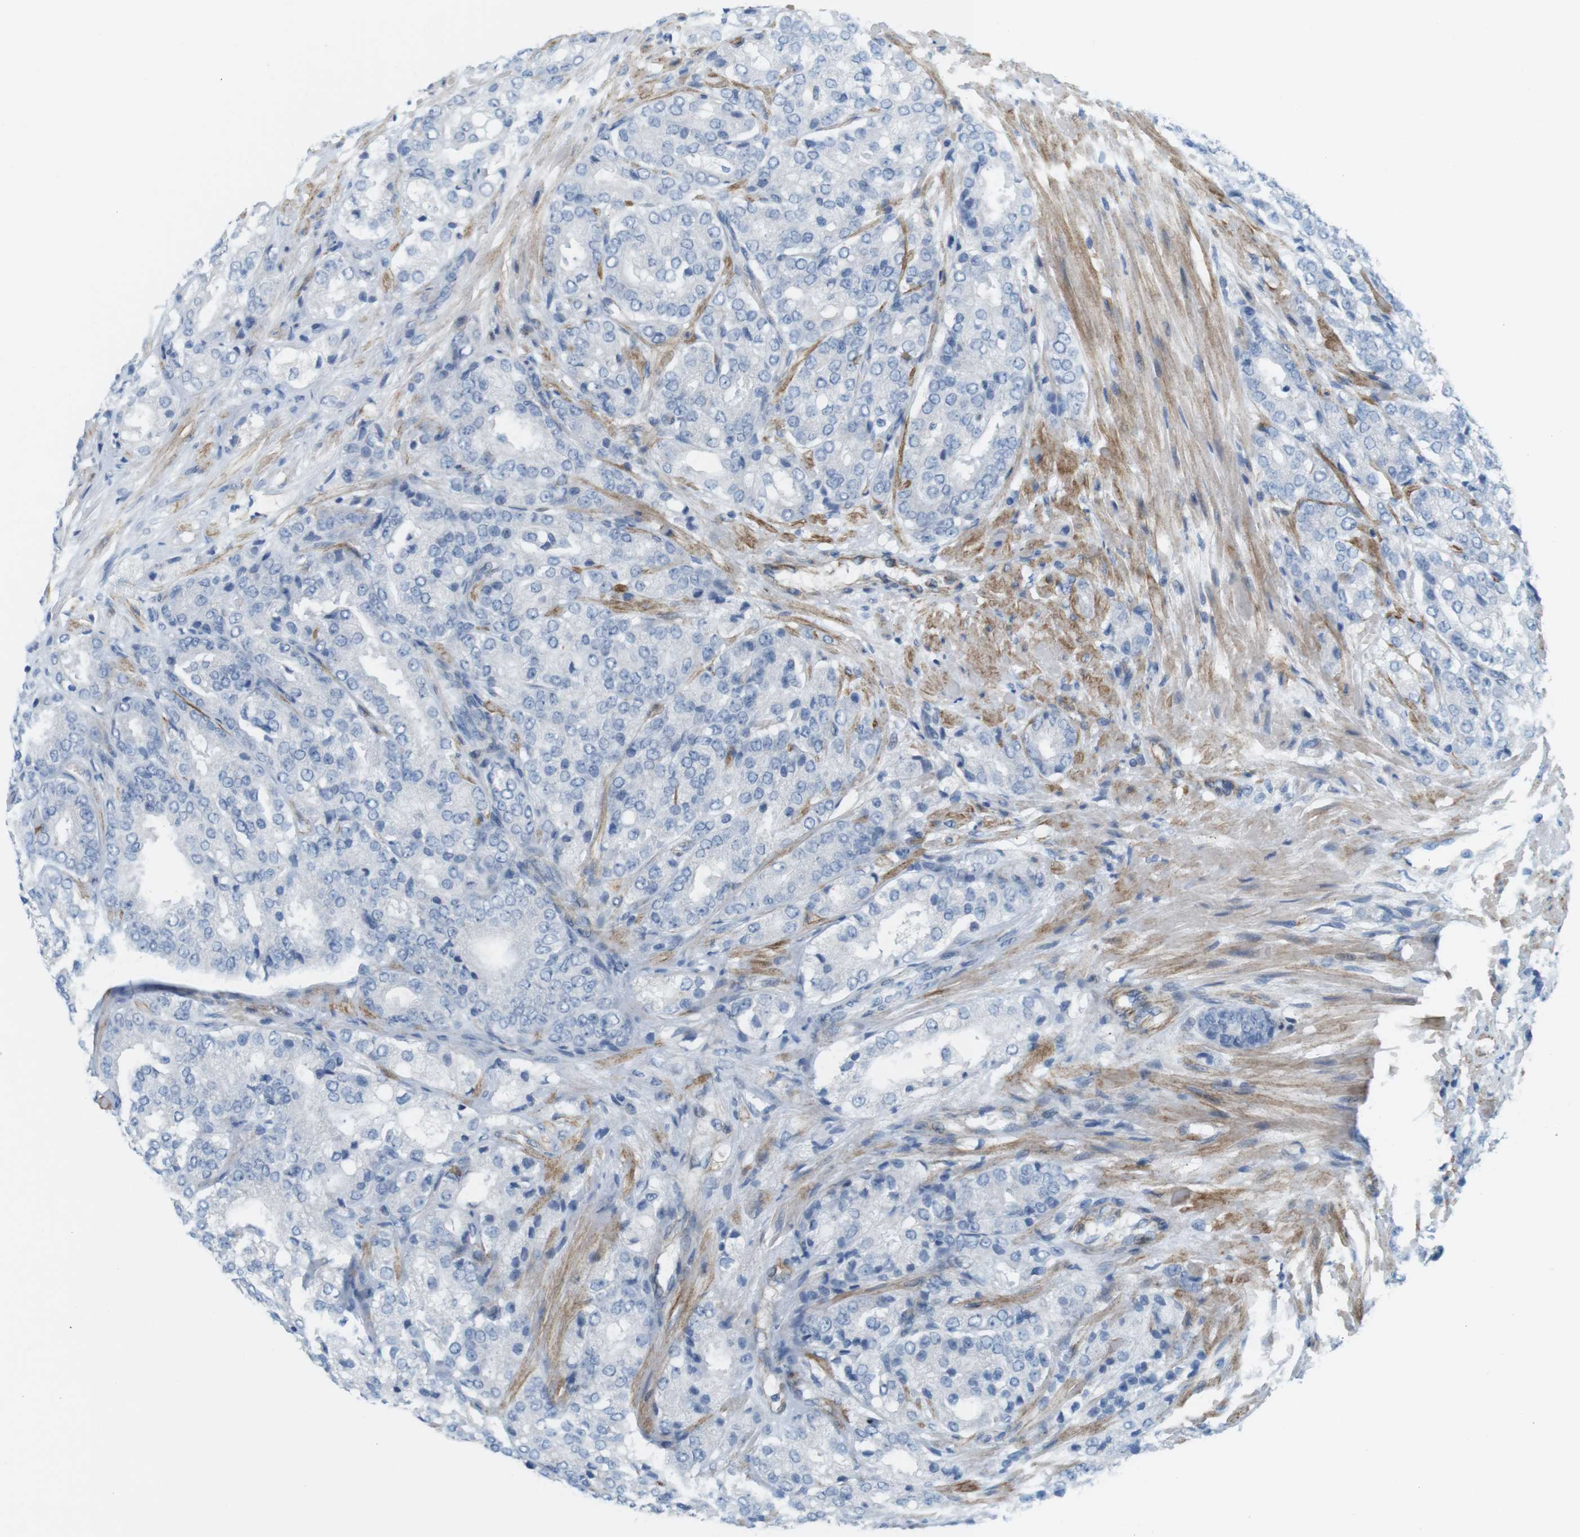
{"staining": {"intensity": "moderate", "quantity": "<25%", "location": "cytoplasmic/membranous"}, "tissue": "prostate cancer", "cell_type": "Tumor cells", "image_type": "cancer", "snomed": [{"axis": "morphology", "description": "Adenocarcinoma, High grade"}, {"axis": "topography", "description": "Prostate"}], "caption": "Immunohistochemical staining of human adenocarcinoma (high-grade) (prostate) reveals low levels of moderate cytoplasmic/membranous staining in about <25% of tumor cells.", "gene": "MYH9", "patient": {"sex": "male", "age": 65}}